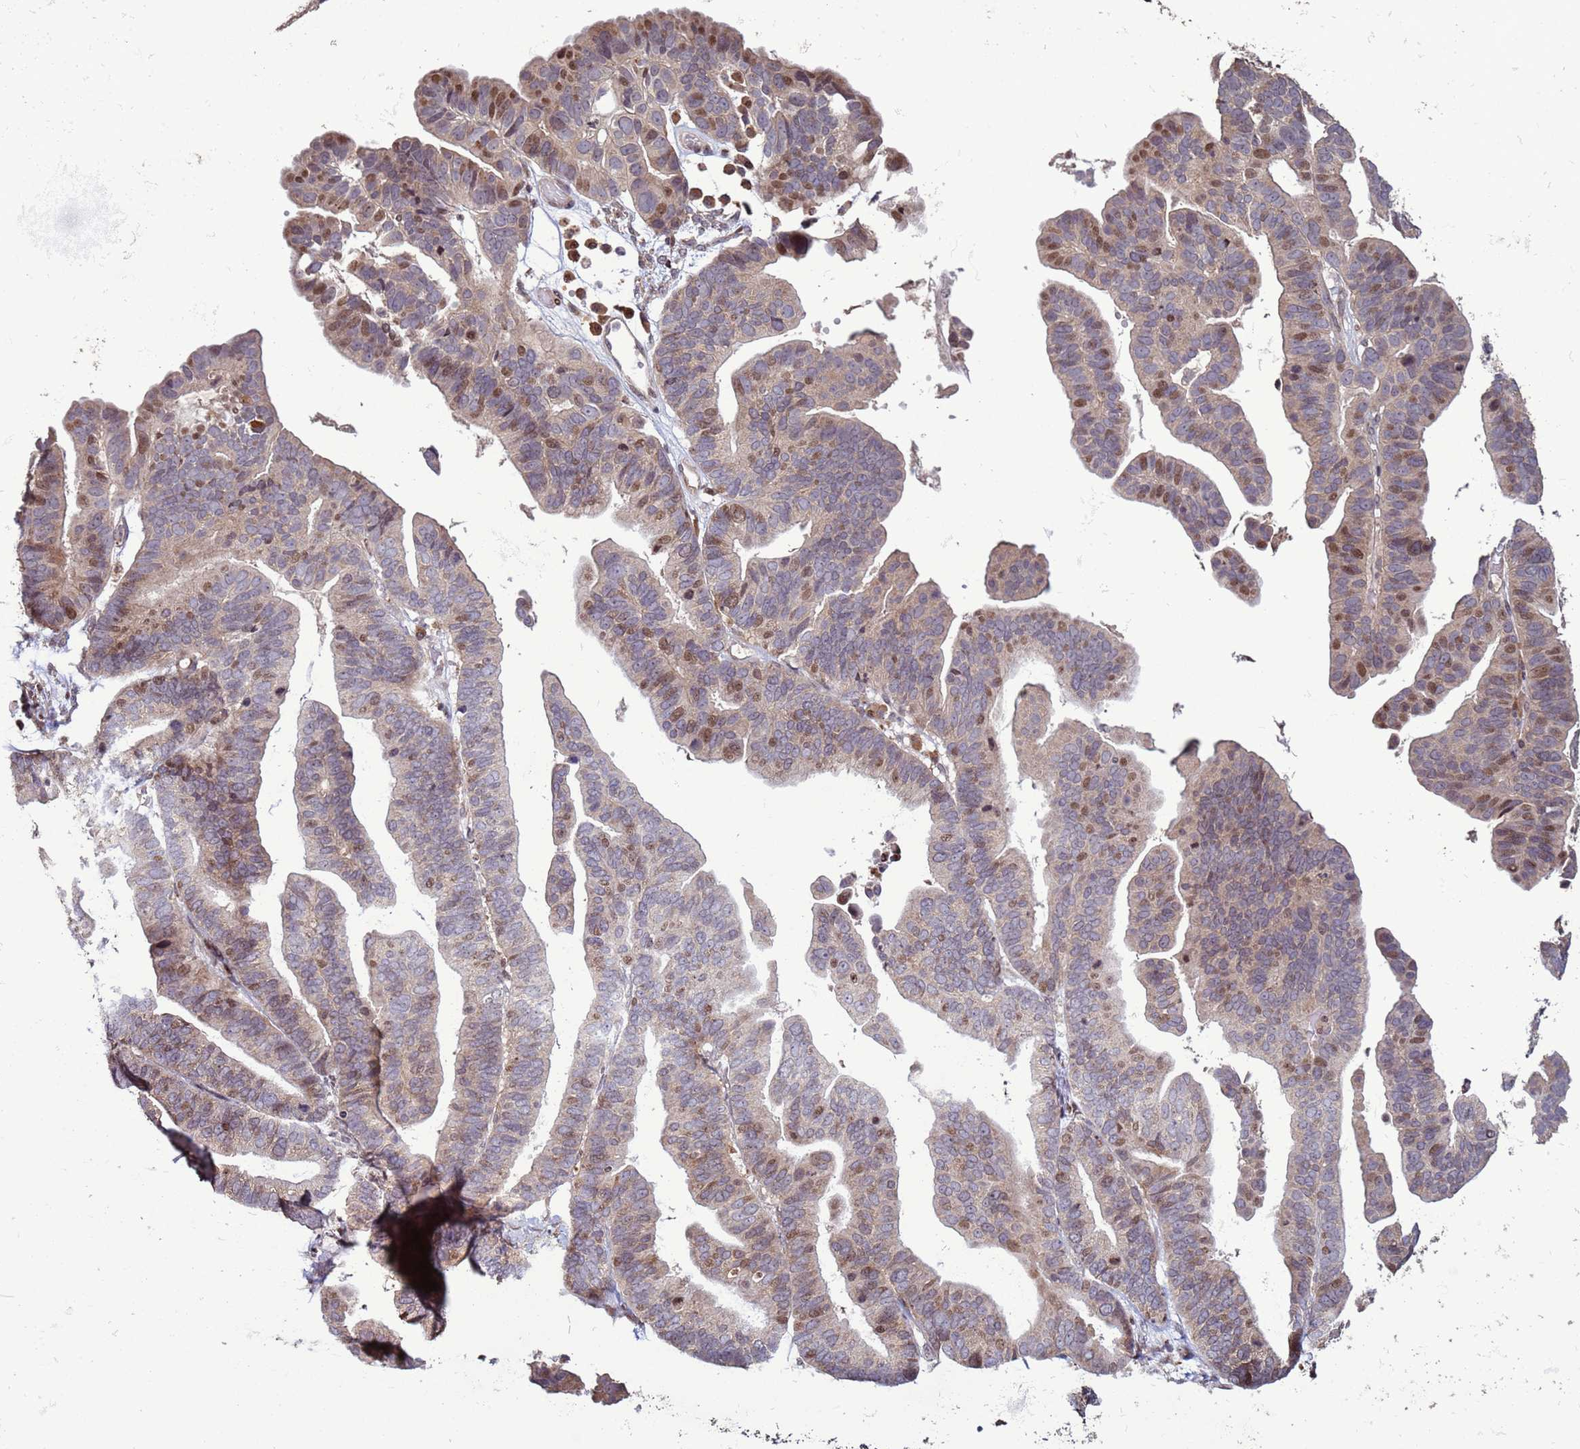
{"staining": {"intensity": "moderate", "quantity": "25%-75%", "location": "nuclear"}, "tissue": "ovarian cancer", "cell_type": "Tumor cells", "image_type": "cancer", "snomed": [{"axis": "morphology", "description": "Cystadenocarcinoma, serous, NOS"}, {"axis": "topography", "description": "Ovary"}], "caption": "Immunohistochemical staining of serous cystadenocarcinoma (ovarian) exhibits moderate nuclear protein positivity in approximately 25%-75% of tumor cells.", "gene": "HGH1", "patient": {"sex": "female", "age": 56}}